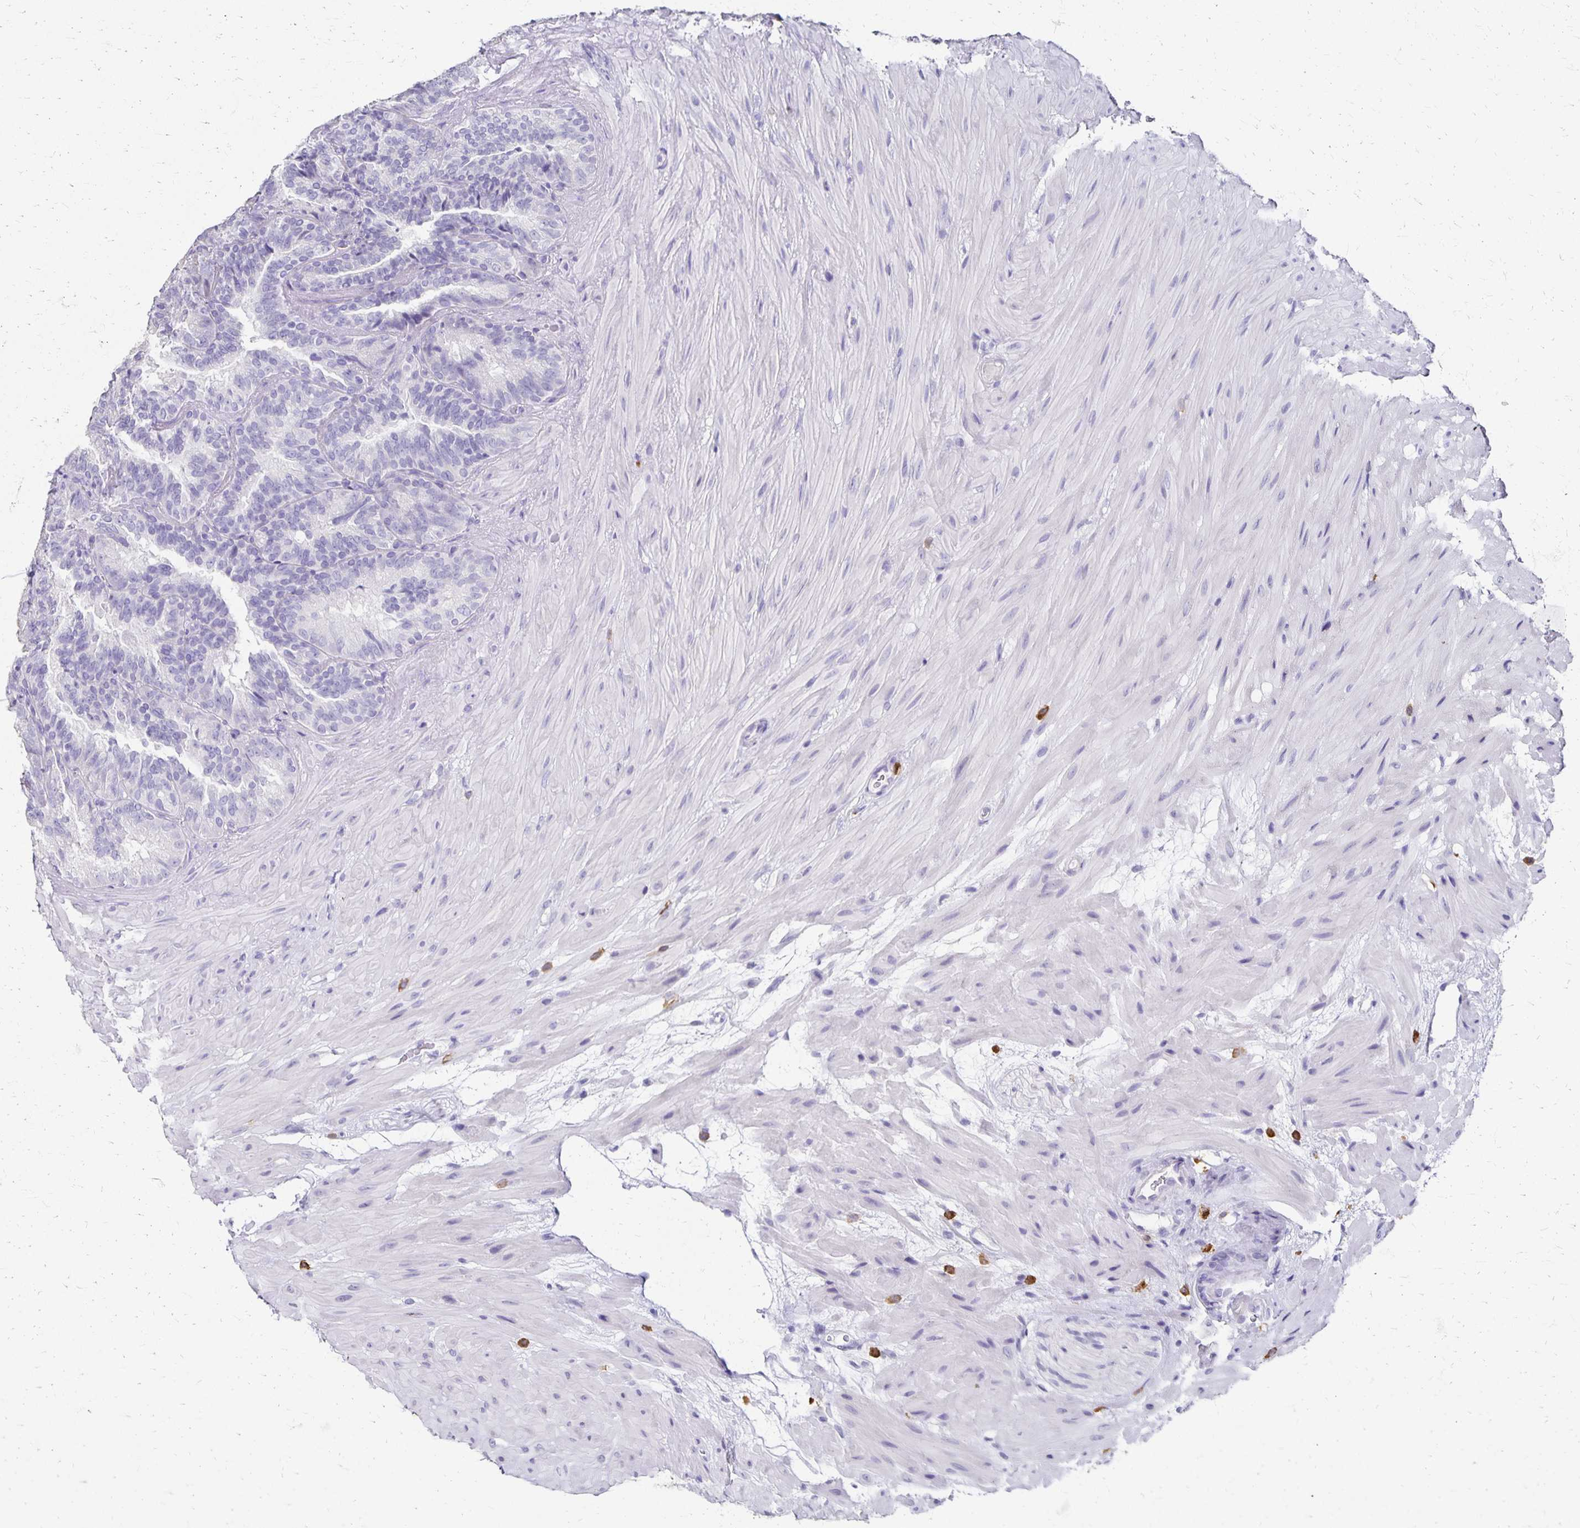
{"staining": {"intensity": "moderate", "quantity": "<25%", "location": "cytoplasmic/membranous"}, "tissue": "seminal vesicle", "cell_type": "Glandular cells", "image_type": "normal", "snomed": [{"axis": "morphology", "description": "Normal tissue, NOS"}, {"axis": "topography", "description": "Seminal veicle"}], "caption": "Glandular cells reveal low levels of moderate cytoplasmic/membranous expression in about <25% of cells in normal human seminal vesicle.", "gene": "DYNLT4", "patient": {"sex": "male", "age": 60}}